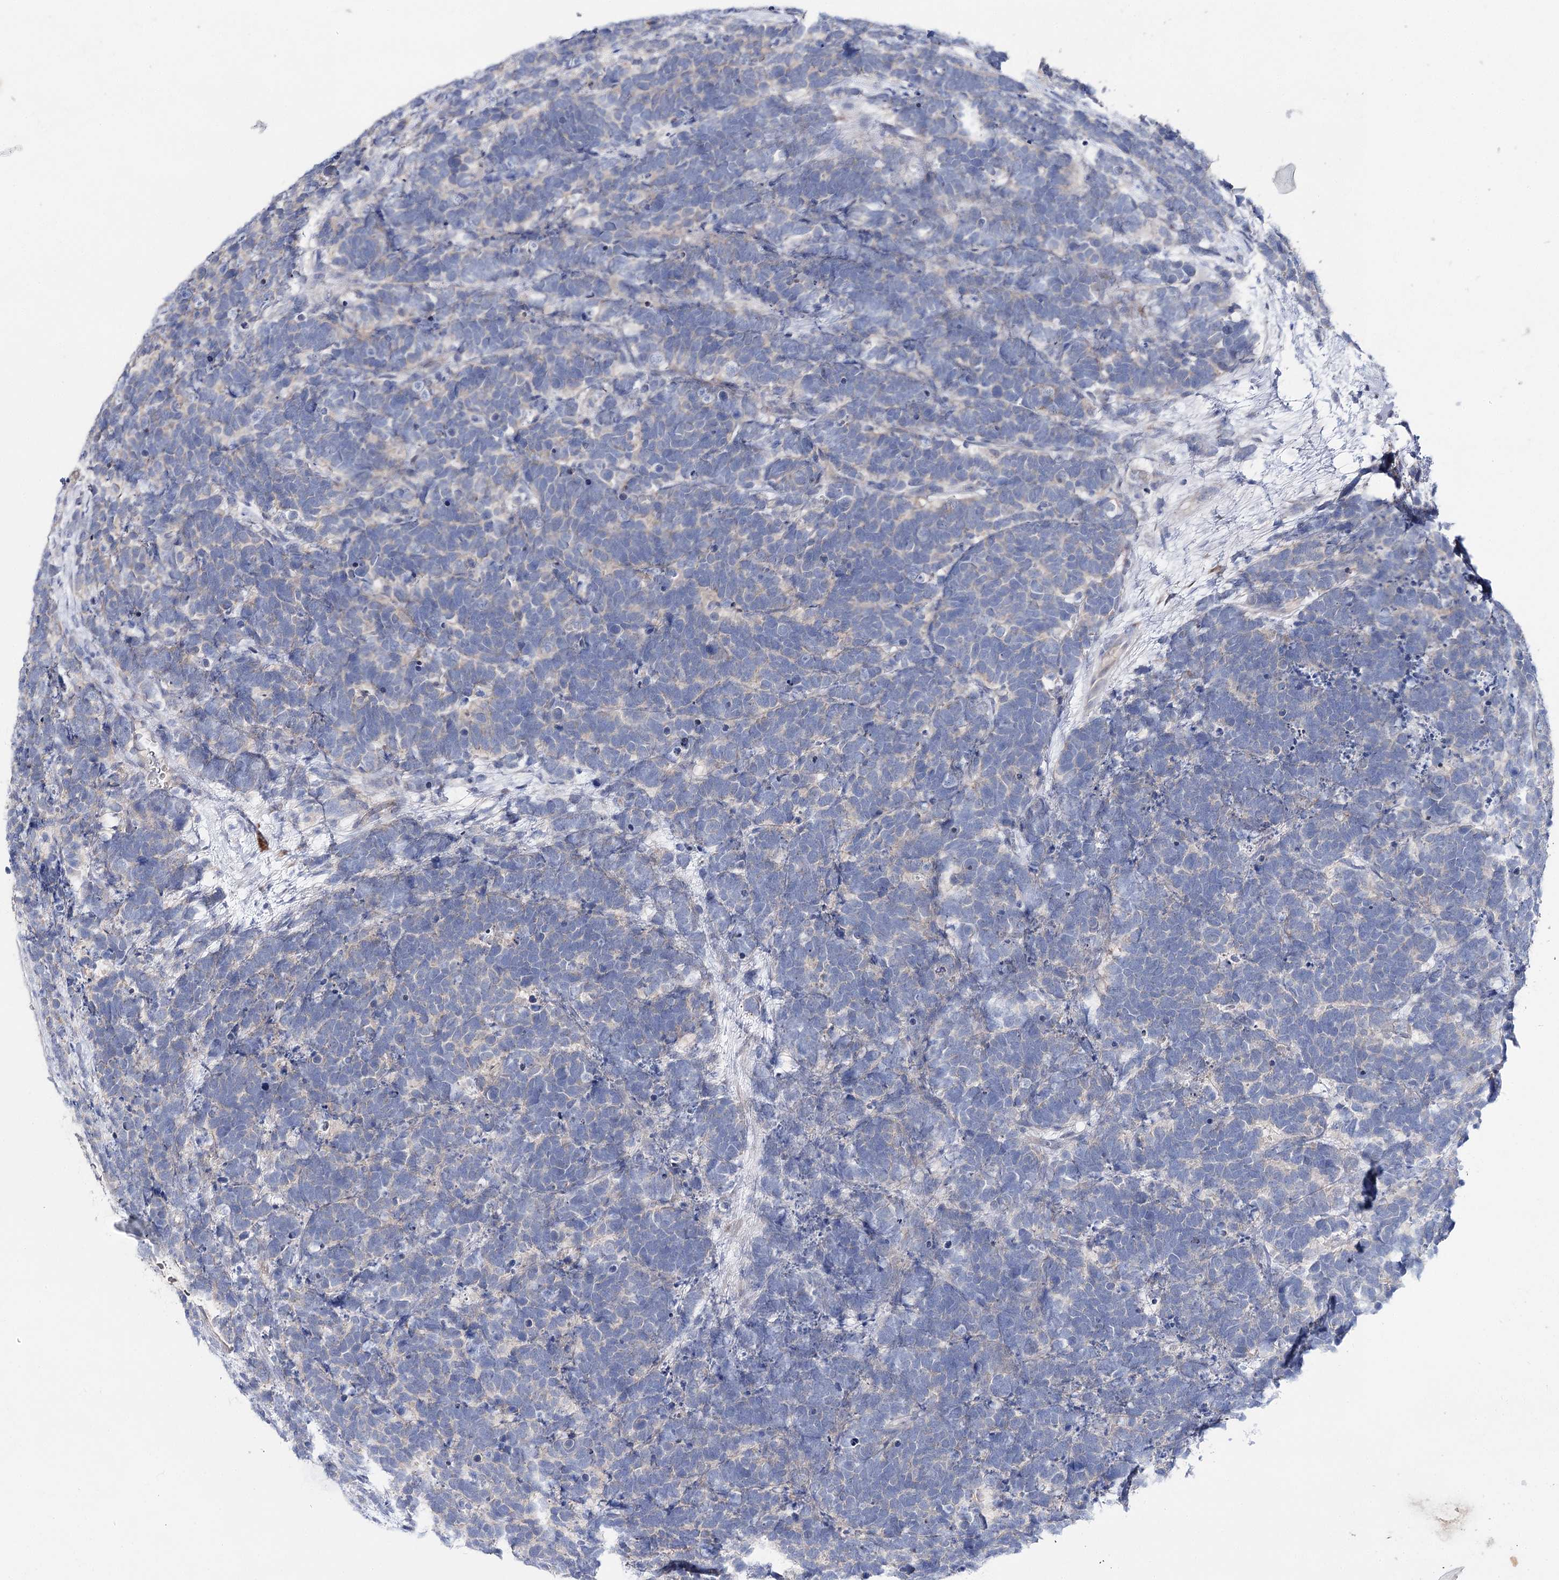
{"staining": {"intensity": "negative", "quantity": "none", "location": "none"}, "tissue": "carcinoid", "cell_type": "Tumor cells", "image_type": "cancer", "snomed": [{"axis": "morphology", "description": "Carcinoma, NOS"}, {"axis": "morphology", "description": "Carcinoid, malignant, NOS"}, {"axis": "topography", "description": "Urinary bladder"}], "caption": "Carcinoid (malignant) stained for a protein using immunohistochemistry demonstrates no positivity tumor cells.", "gene": "LRRC14B", "patient": {"sex": "male", "age": 57}}